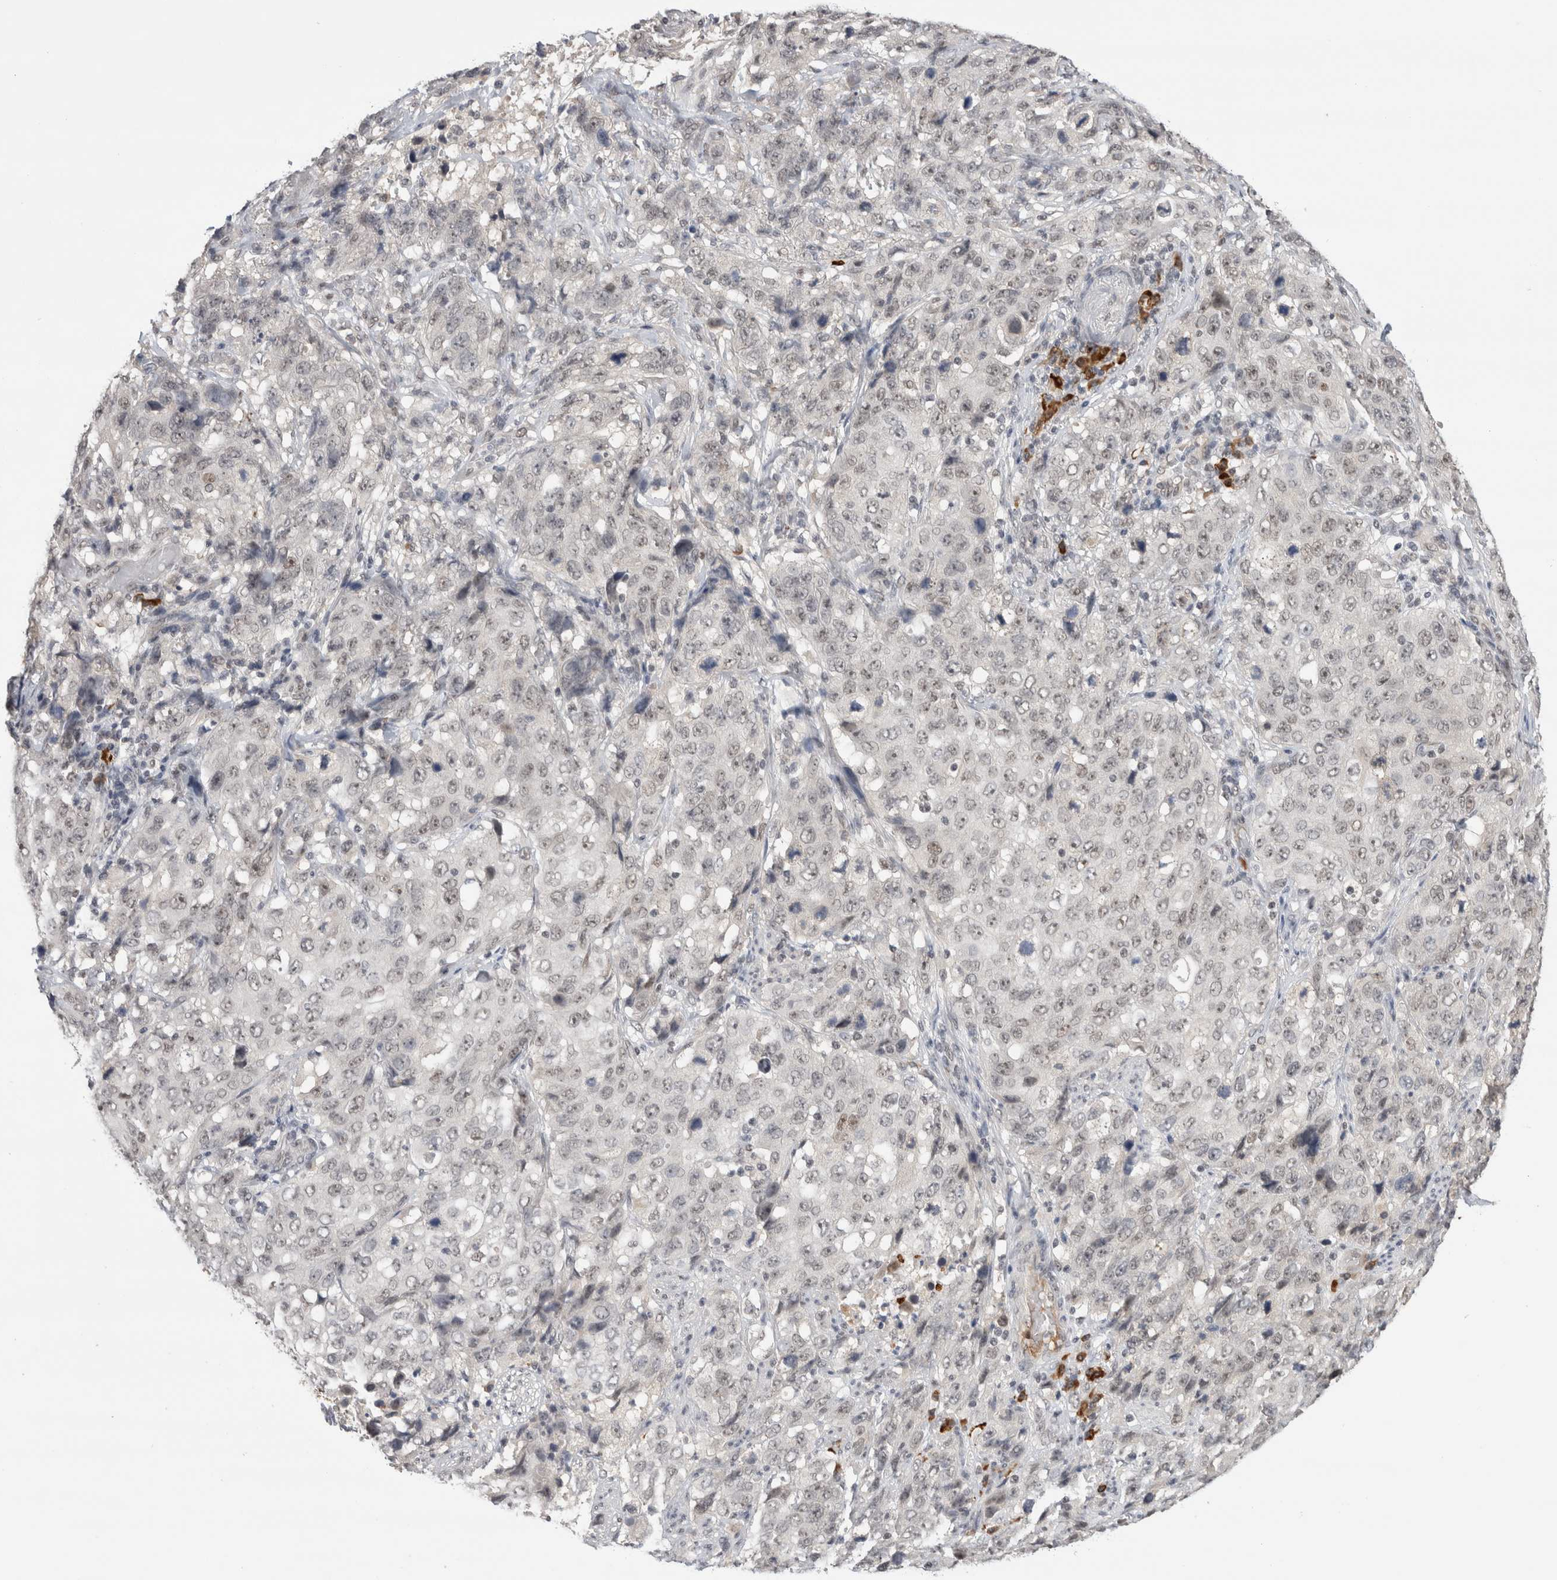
{"staining": {"intensity": "weak", "quantity": "25%-75%", "location": "nuclear"}, "tissue": "stomach cancer", "cell_type": "Tumor cells", "image_type": "cancer", "snomed": [{"axis": "morphology", "description": "Adenocarcinoma, NOS"}, {"axis": "topography", "description": "Stomach"}], "caption": "Stomach adenocarcinoma tissue displays weak nuclear staining in approximately 25%-75% of tumor cells", "gene": "ZNF24", "patient": {"sex": "male", "age": 48}}